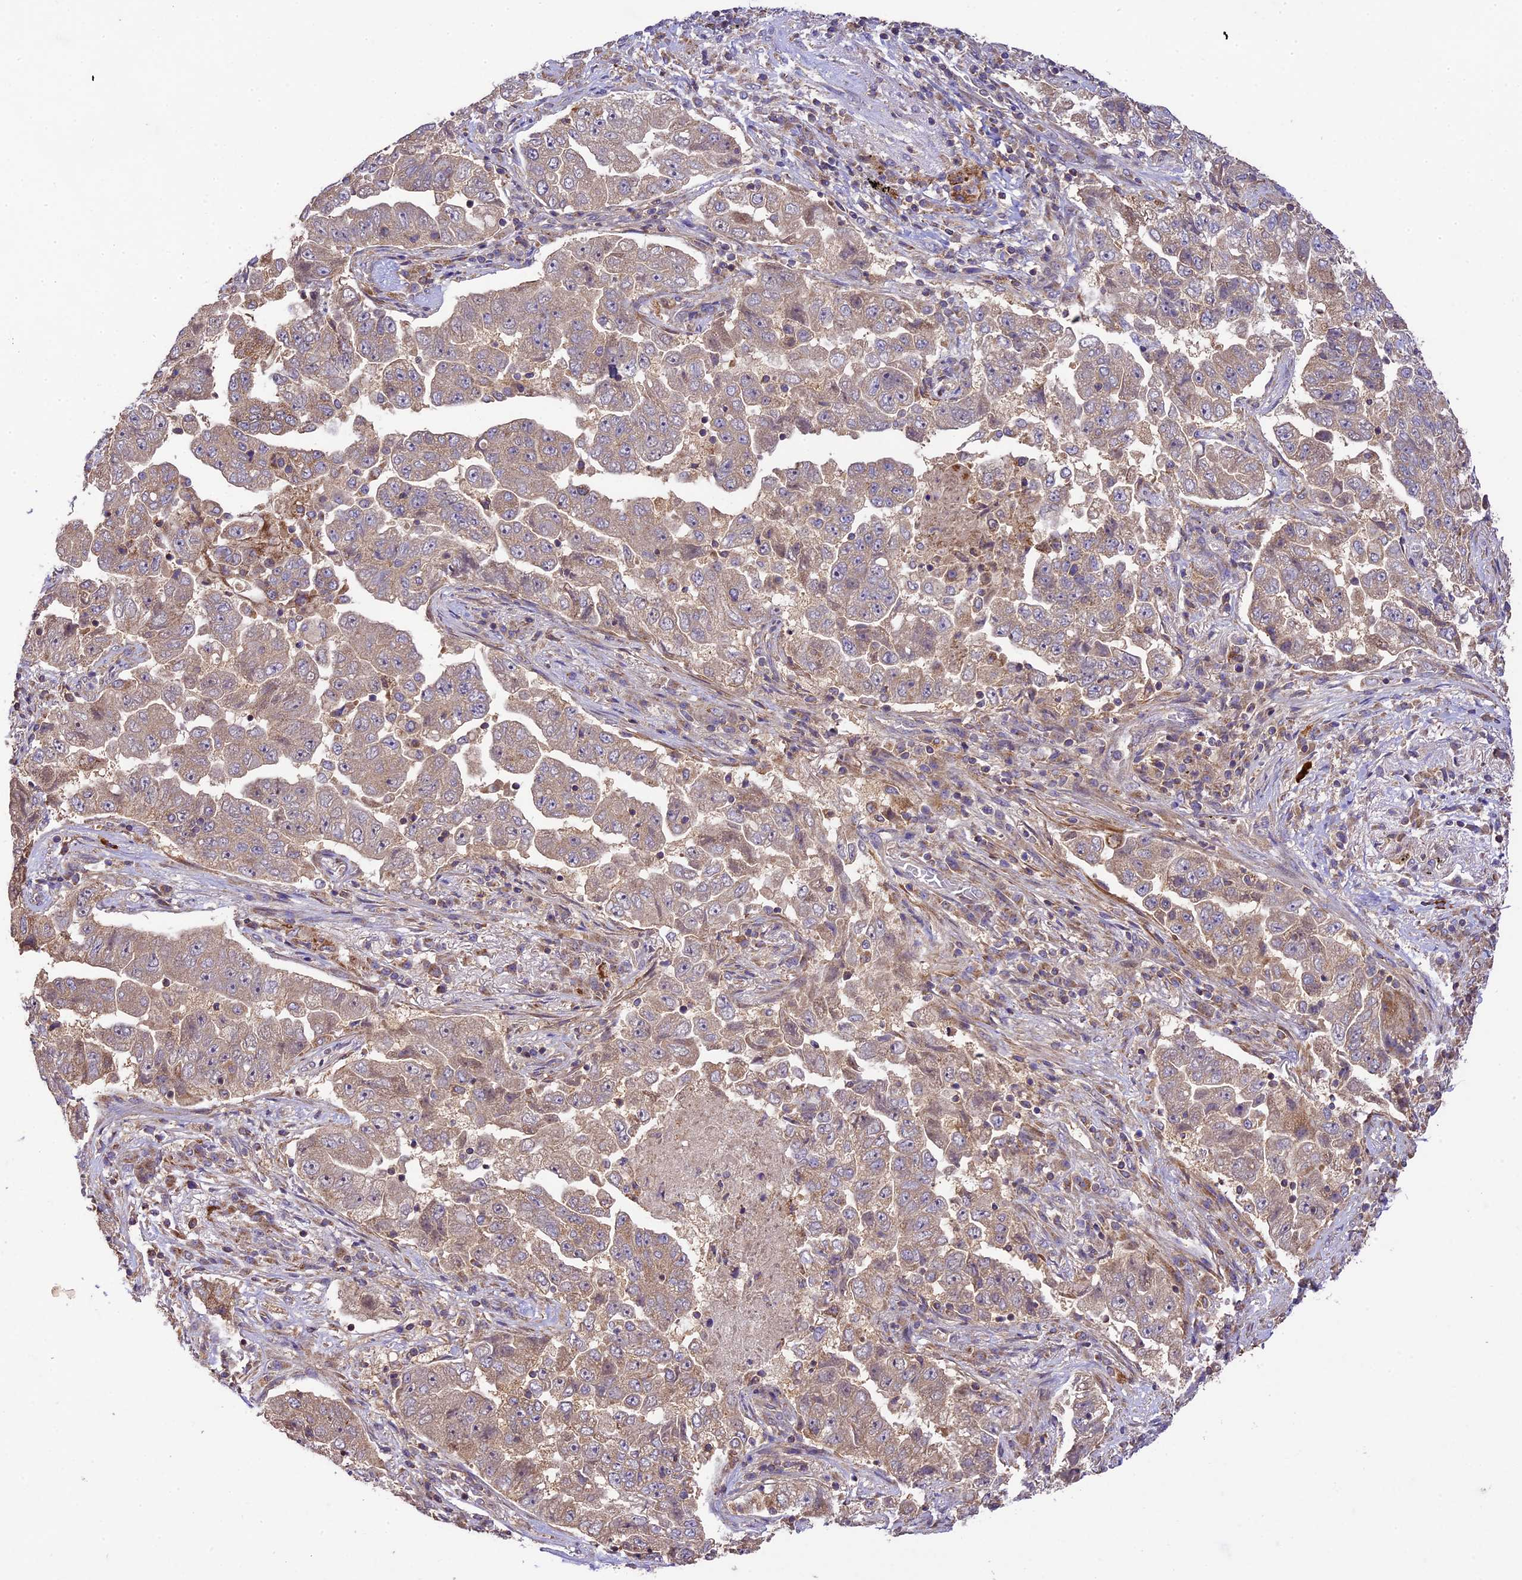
{"staining": {"intensity": "weak", "quantity": ">75%", "location": "cytoplasmic/membranous"}, "tissue": "lung cancer", "cell_type": "Tumor cells", "image_type": "cancer", "snomed": [{"axis": "morphology", "description": "Adenocarcinoma, NOS"}, {"axis": "topography", "description": "Lung"}], "caption": "Lung cancer was stained to show a protein in brown. There is low levels of weak cytoplasmic/membranous positivity in approximately >75% of tumor cells.", "gene": "WDR88", "patient": {"sex": "female", "age": 51}}